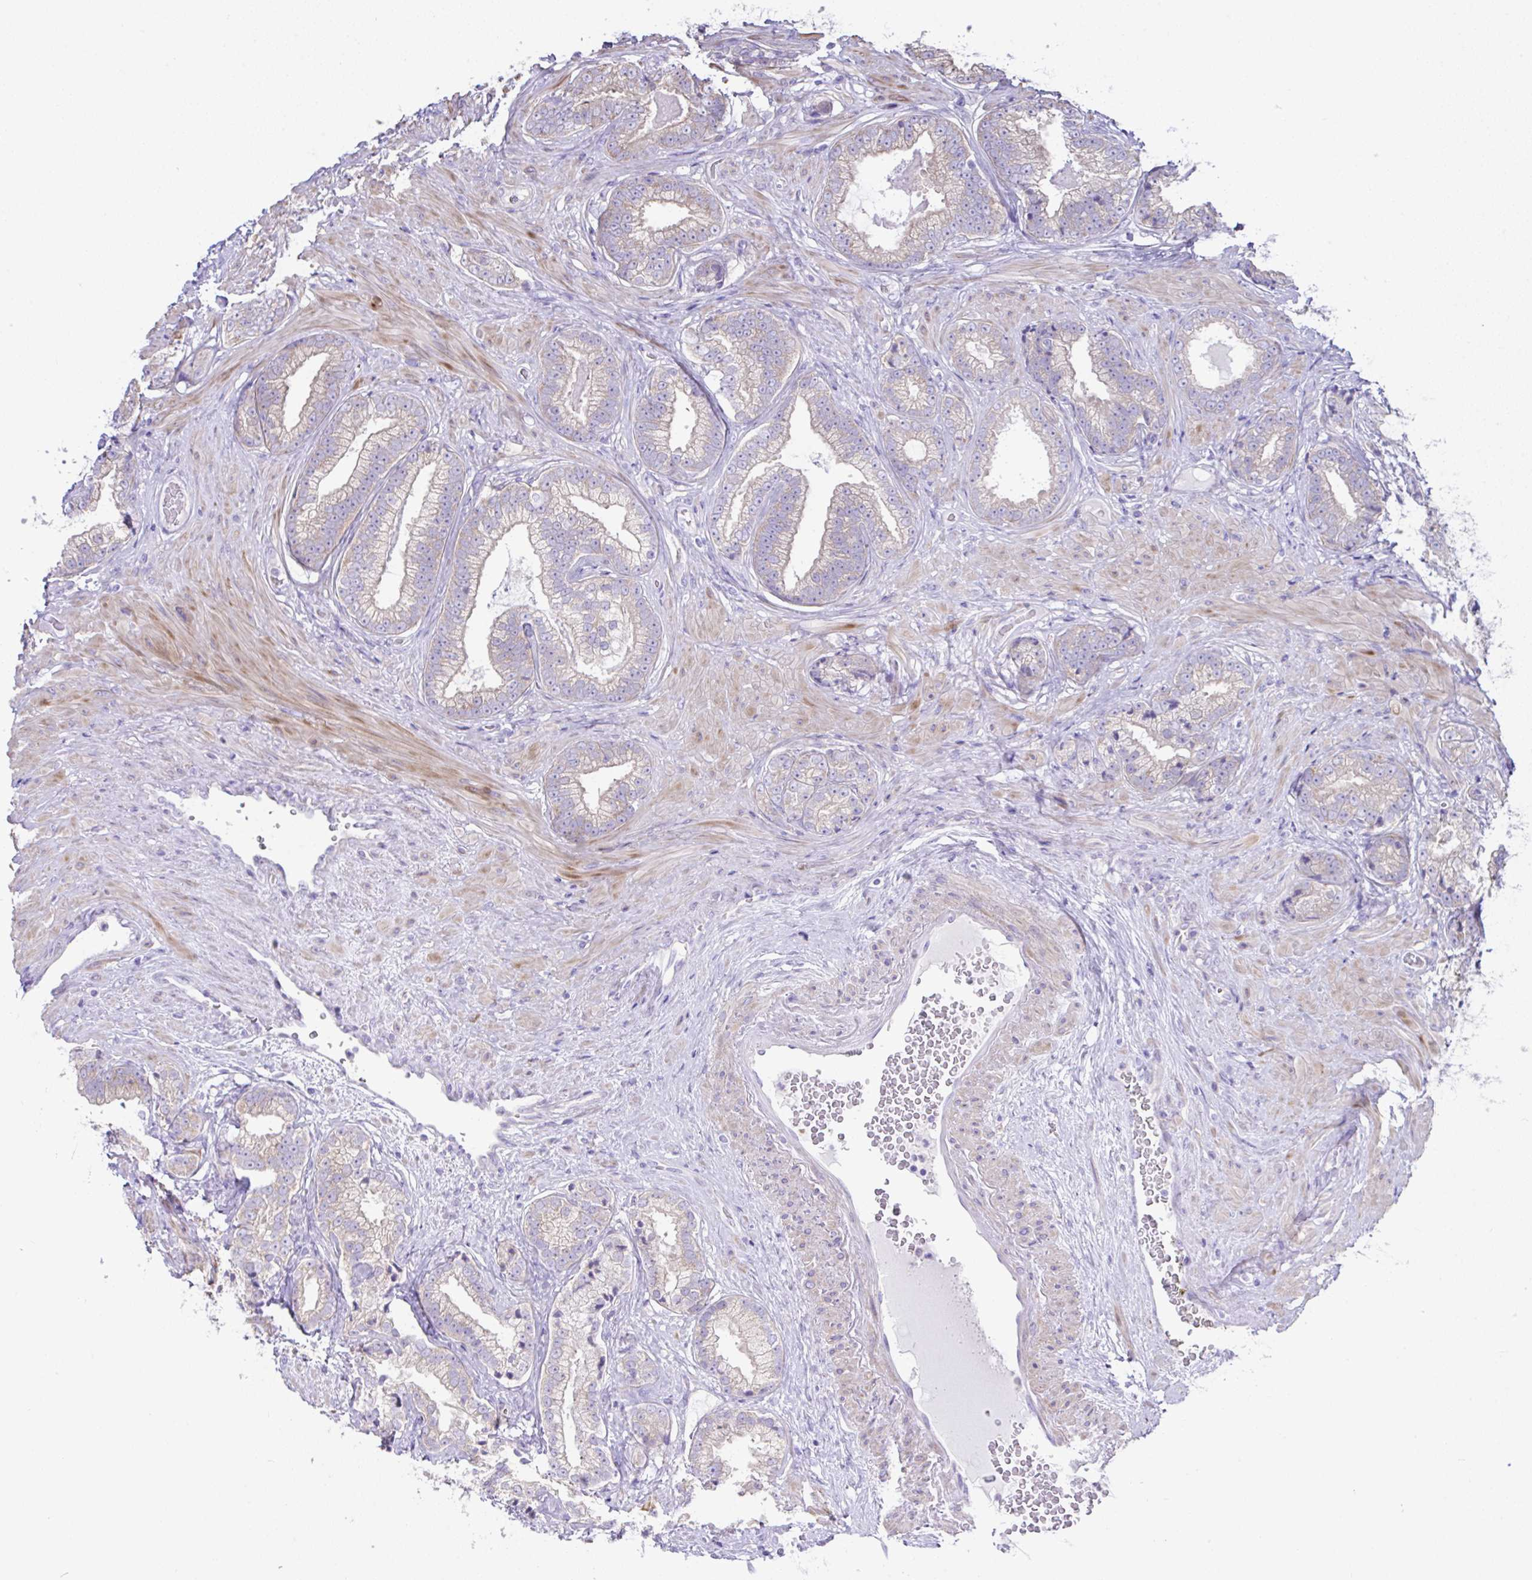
{"staining": {"intensity": "weak", "quantity": "<25%", "location": "cytoplasmic/membranous"}, "tissue": "prostate cancer", "cell_type": "Tumor cells", "image_type": "cancer", "snomed": [{"axis": "morphology", "description": "Adenocarcinoma, Low grade"}, {"axis": "topography", "description": "Prostate"}], "caption": "A micrograph of human prostate adenocarcinoma (low-grade) is negative for staining in tumor cells.", "gene": "OR4P4", "patient": {"sex": "male", "age": 61}}